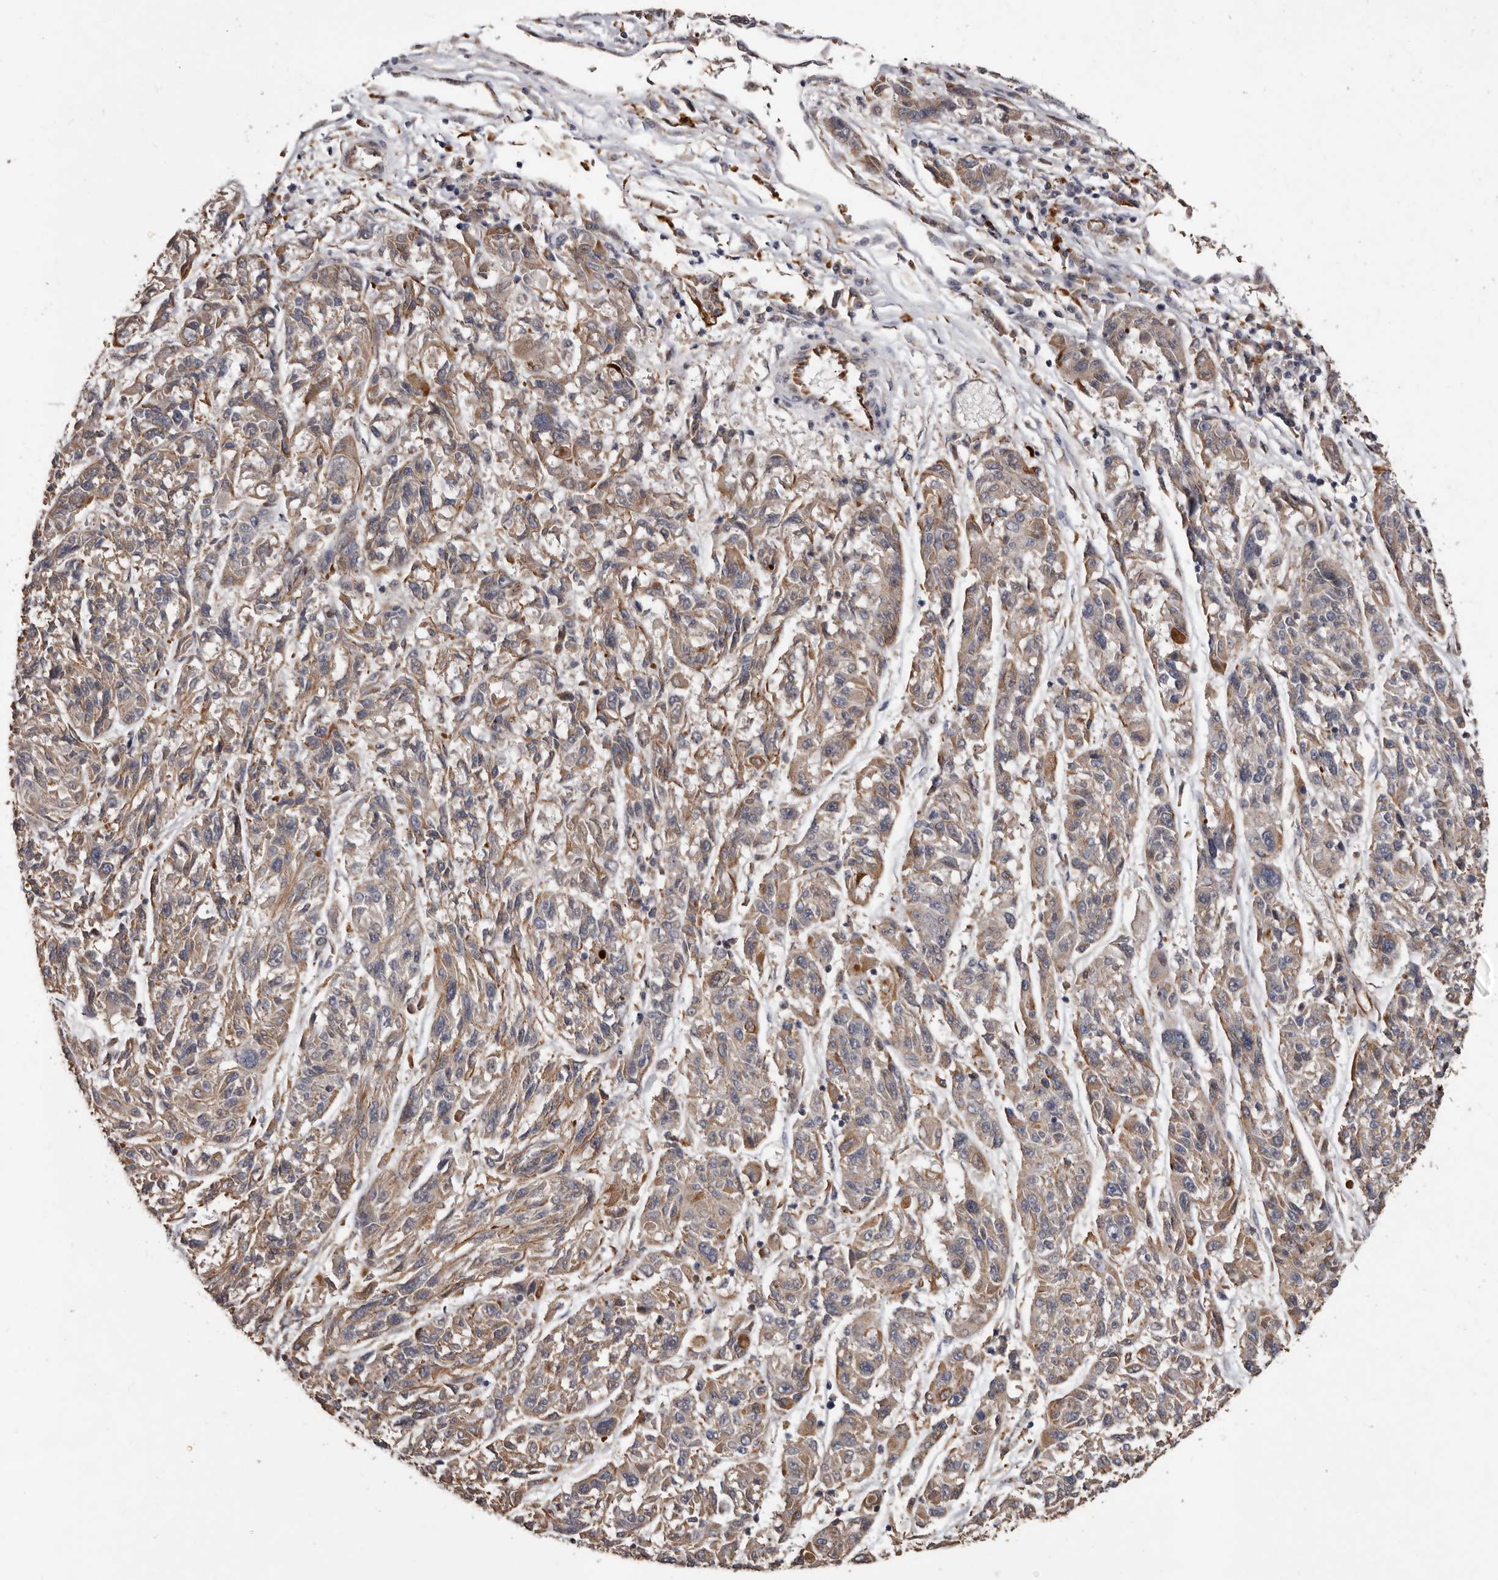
{"staining": {"intensity": "weak", "quantity": ">75%", "location": "cytoplasmic/membranous"}, "tissue": "melanoma", "cell_type": "Tumor cells", "image_type": "cancer", "snomed": [{"axis": "morphology", "description": "Malignant melanoma, NOS"}, {"axis": "topography", "description": "Skin"}], "caption": "Weak cytoplasmic/membranous positivity for a protein is present in approximately >75% of tumor cells of melanoma using immunohistochemistry (IHC).", "gene": "BRAT1", "patient": {"sex": "male", "age": 53}}